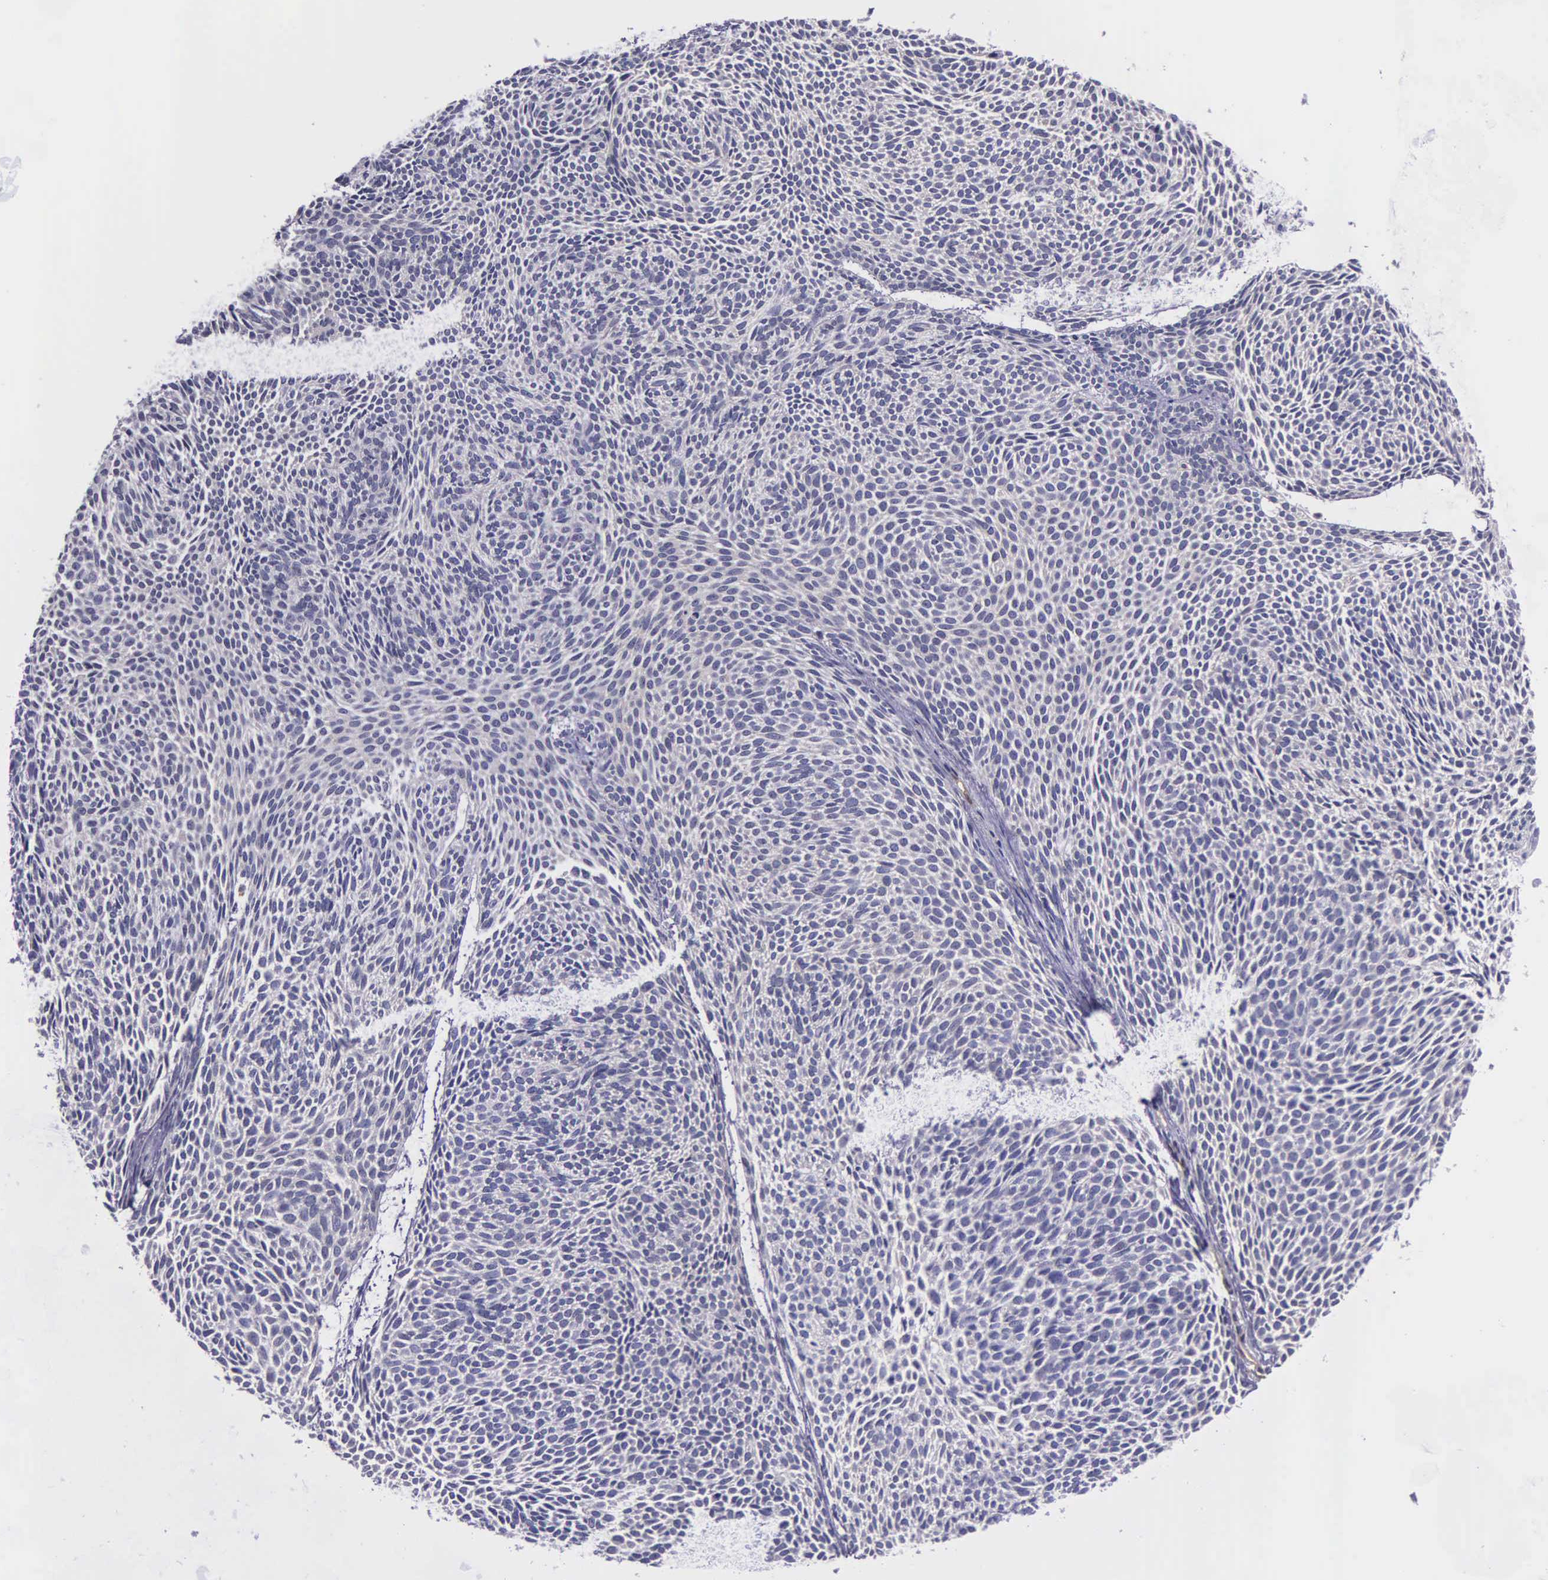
{"staining": {"intensity": "negative", "quantity": "none", "location": "none"}, "tissue": "skin cancer", "cell_type": "Tumor cells", "image_type": "cancer", "snomed": [{"axis": "morphology", "description": "Basal cell carcinoma"}, {"axis": "topography", "description": "Skin"}], "caption": "High power microscopy image of an IHC histopathology image of skin basal cell carcinoma, revealing no significant expression in tumor cells. (Immunohistochemistry, brightfield microscopy, high magnification).", "gene": "GMPR2", "patient": {"sex": "male", "age": 84}}